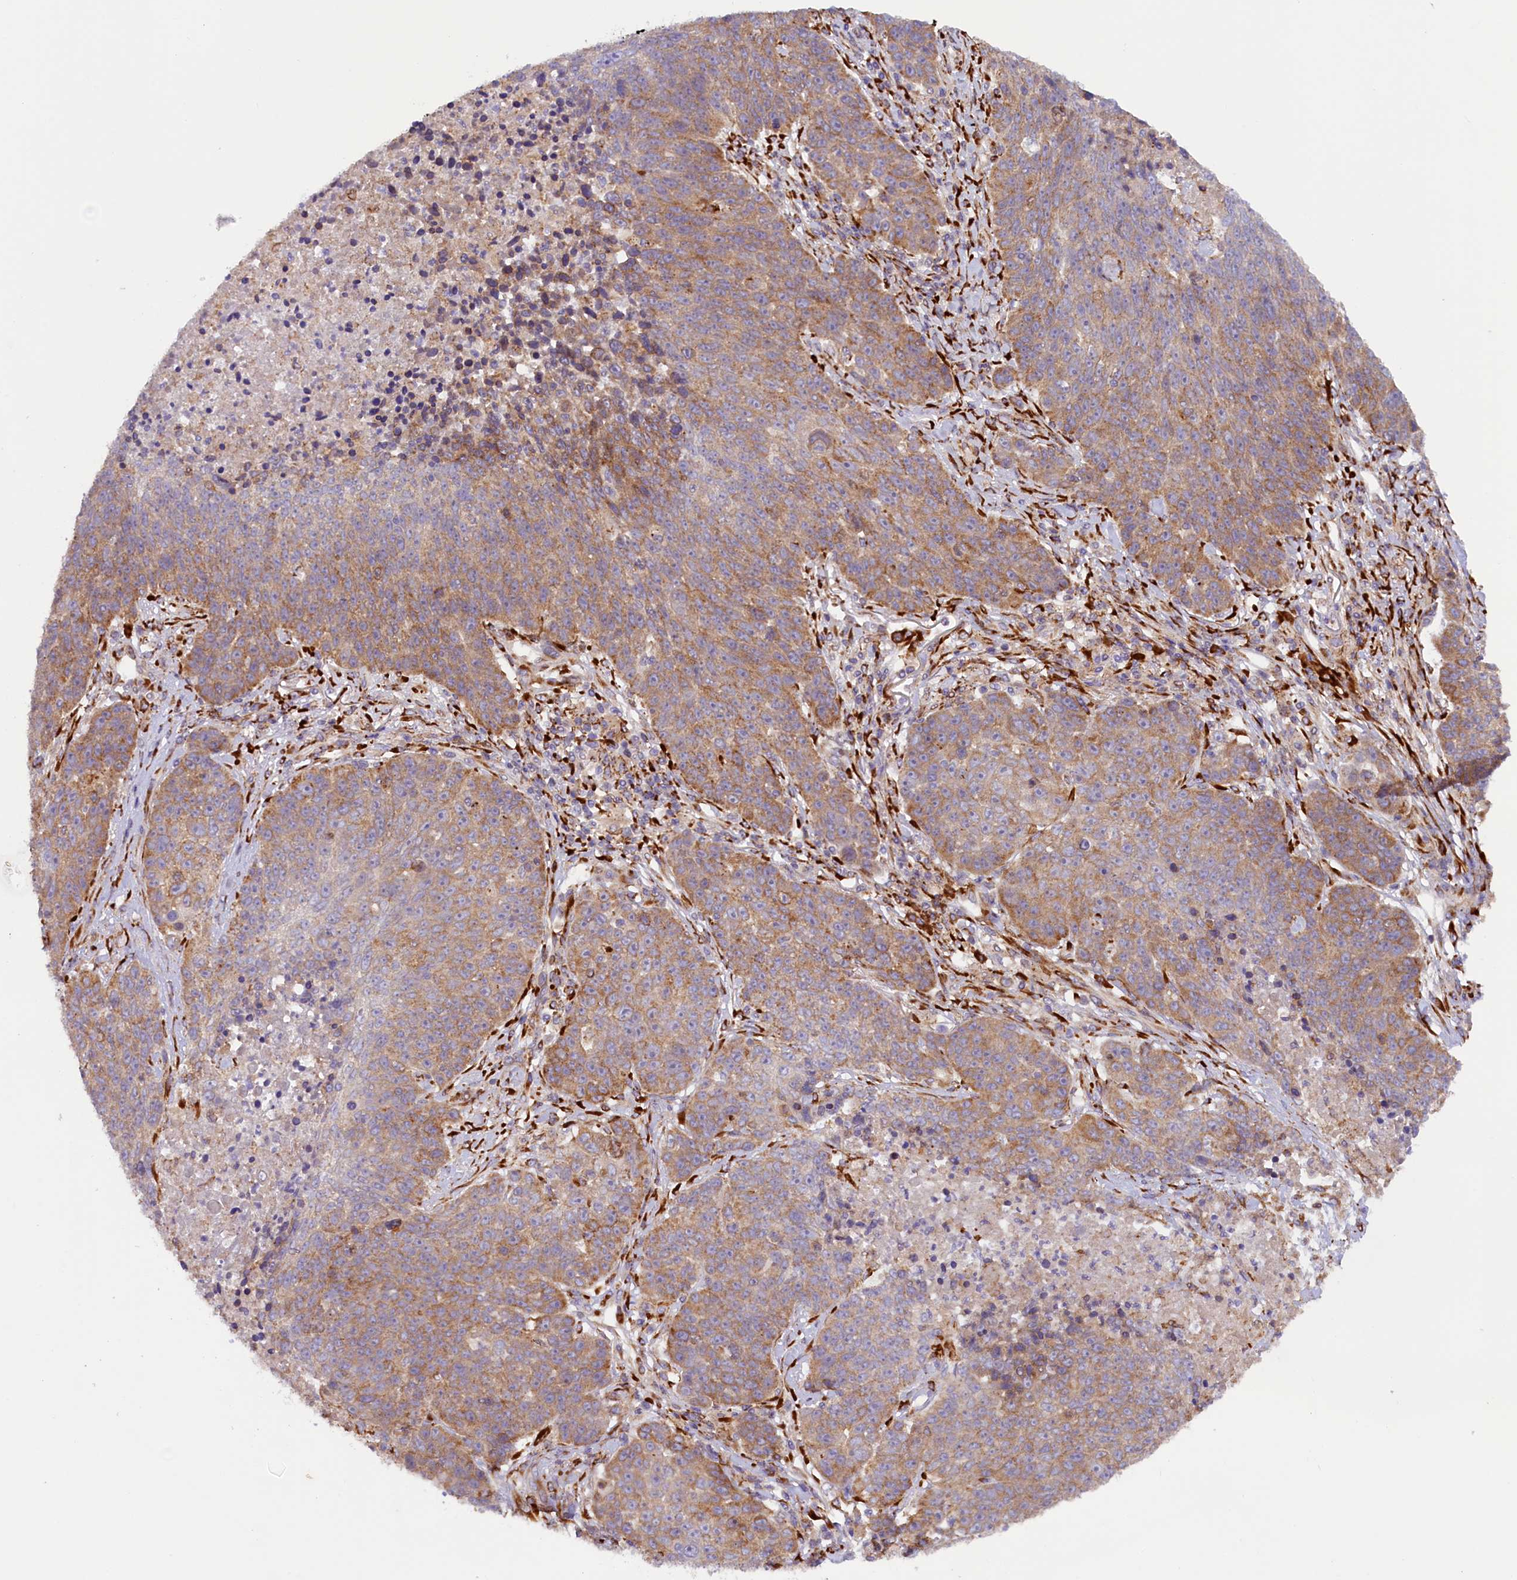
{"staining": {"intensity": "moderate", "quantity": ">75%", "location": "cytoplasmic/membranous"}, "tissue": "lung cancer", "cell_type": "Tumor cells", "image_type": "cancer", "snomed": [{"axis": "morphology", "description": "Normal tissue, NOS"}, {"axis": "morphology", "description": "Squamous cell carcinoma, NOS"}, {"axis": "topography", "description": "Lymph node"}, {"axis": "topography", "description": "Lung"}], "caption": "Lung cancer was stained to show a protein in brown. There is medium levels of moderate cytoplasmic/membranous positivity in approximately >75% of tumor cells.", "gene": "SSC5D", "patient": {"sex": "male", "age": 66}}